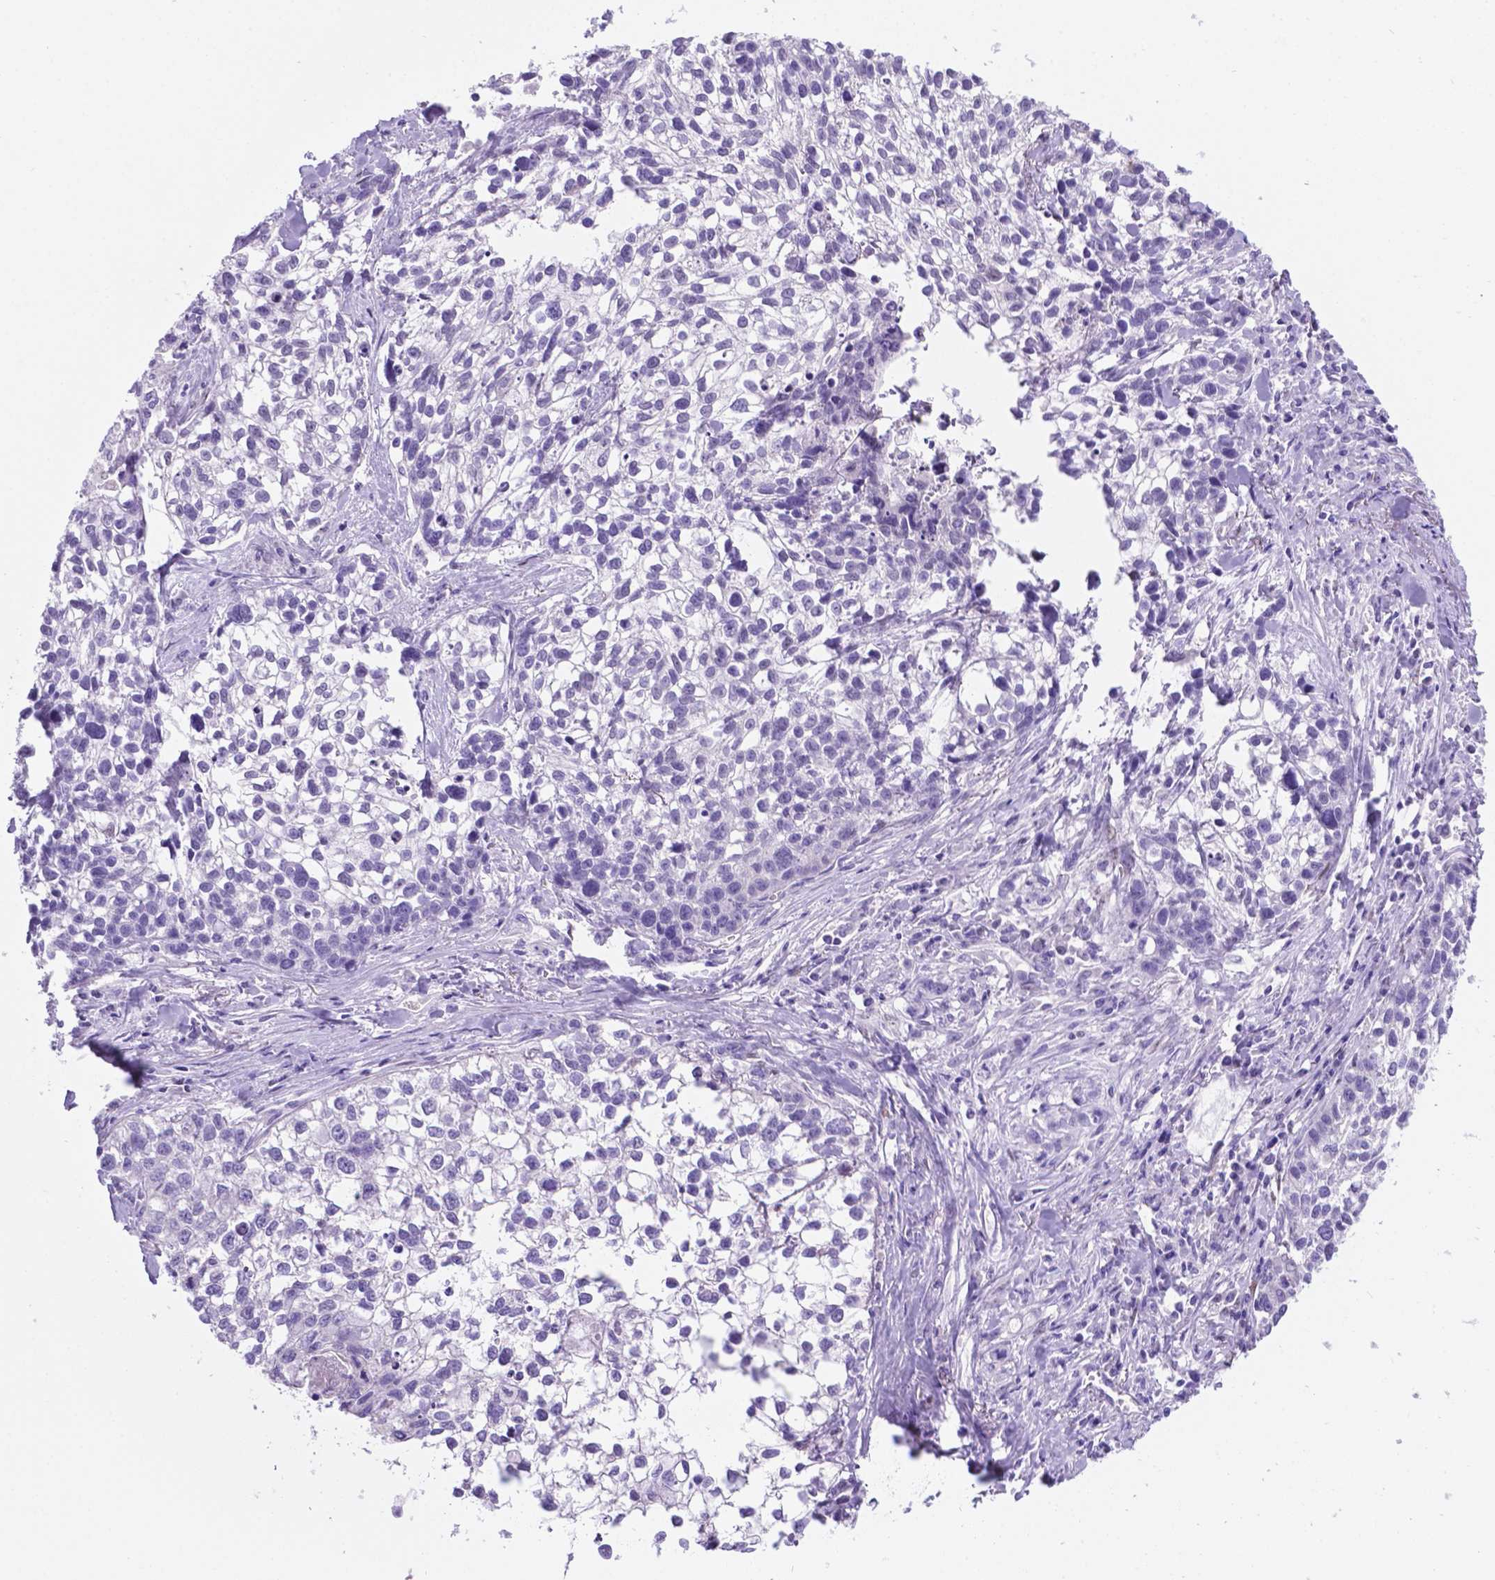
{"staining": {"intensity": "negative", "quantity": "none", "location": "none"}, "tissue": "lung cancer", "cell_type": "Tumor cells", "image_type": "cancer", "snomed": [{"axis": "morphology", "description": "Squamous cell carcinoma, NOS"}, {"axis": "topography", "description": "Lung"}], "caption": "Immunohistochemistry image of neoplastic tissue: human lung squamous cell carcinoma stained with DAB reveals no significant protein staining in tumor cells.", "gene": "TMEM210", "patient": {"sex": "male", "age": 74}}